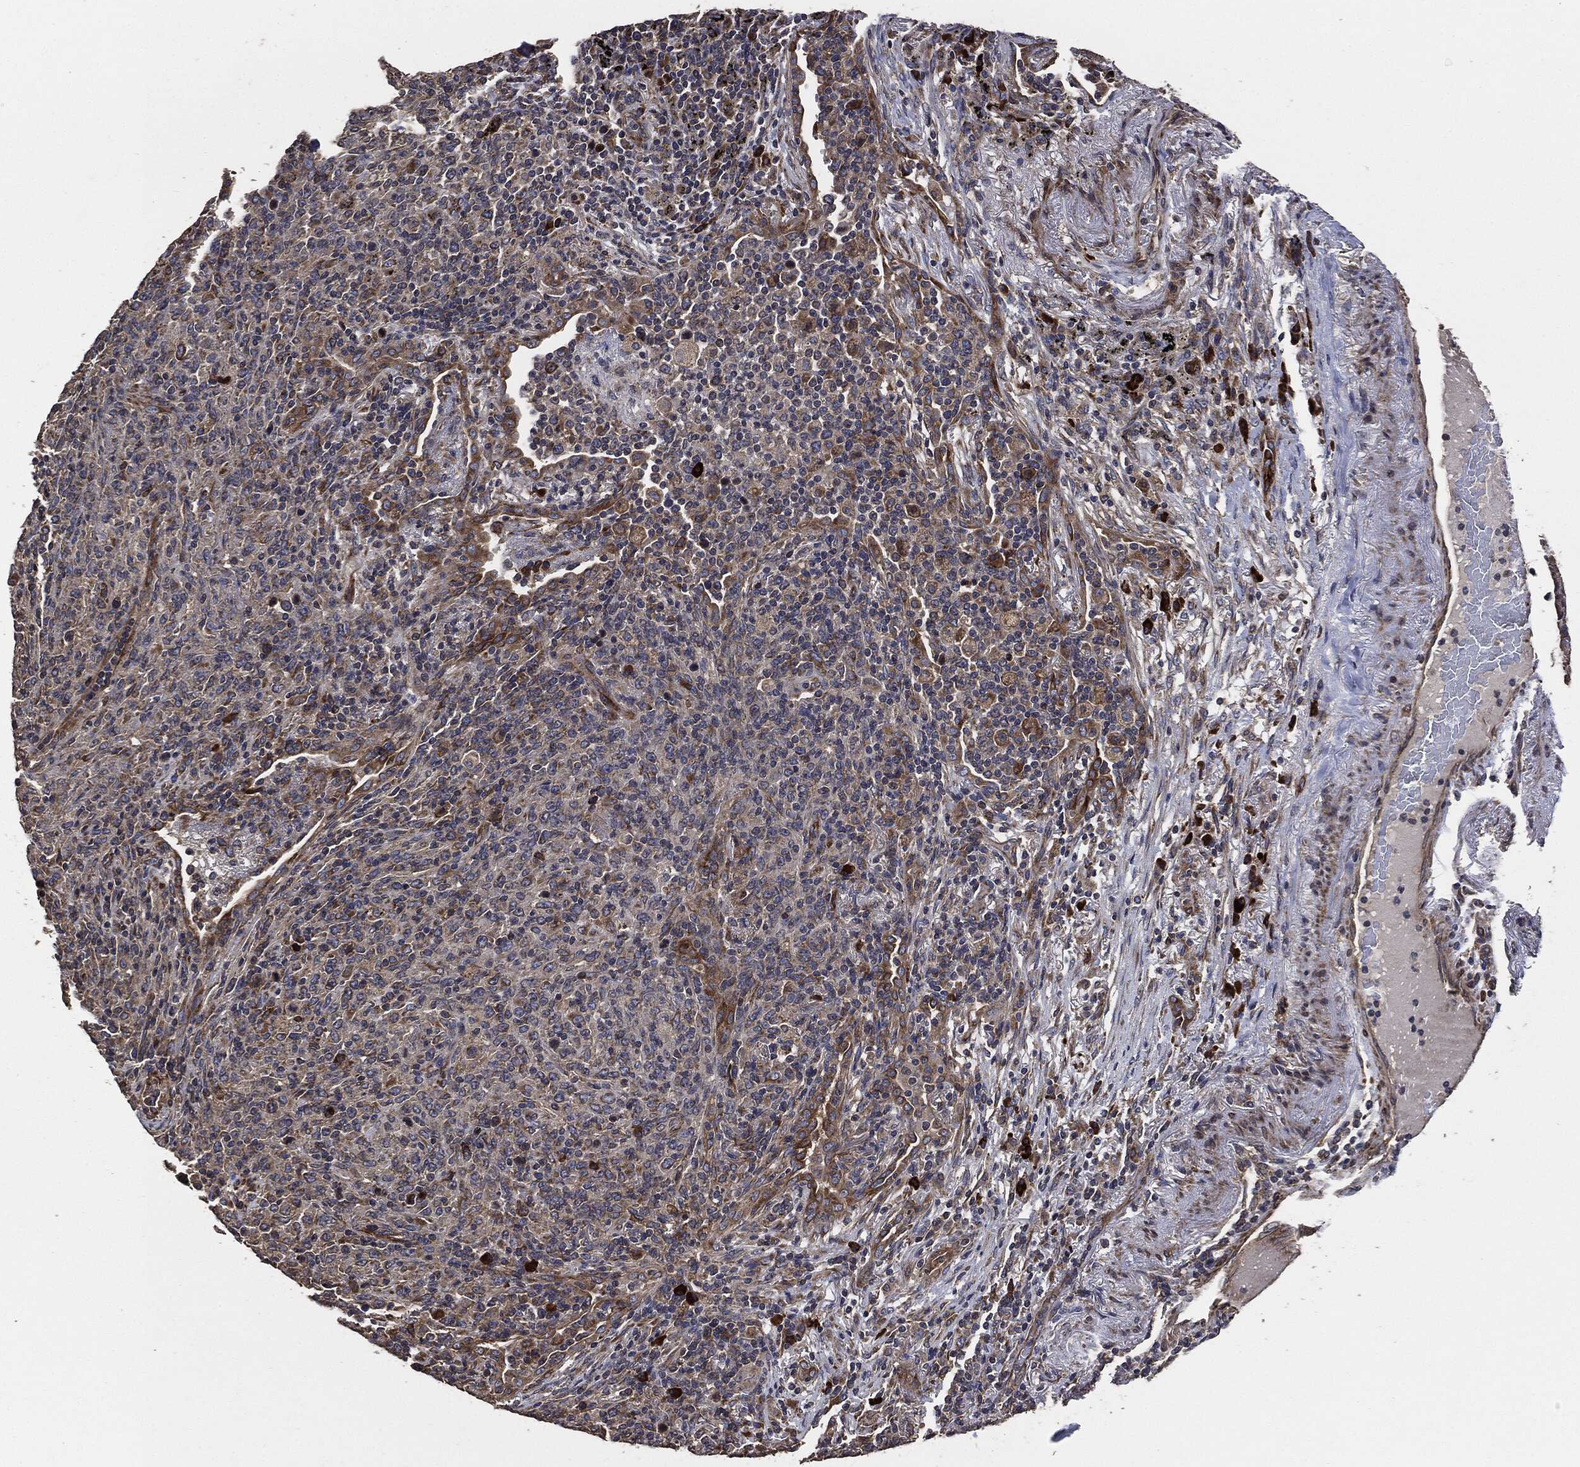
{"staining": {"intensity": "strong", "quantity": "<25%", "location": "cytoplasmic/membranous"}, "tissue": "lymphoma", "cell_type": "Tumor cells", "image_type": "cancer", "snomed": [{"axis": "morphology", "description": "Malignant lymphoma, non-Hodgkin's type, High grade"}, {"axis": "topography", "description": "Lung"}], "caption": "Protein expression analysis of human lymphoma reveals strong cytoplasmic/membranous positivity in approximately <25% of tumor cells. (Stains: DAB (3,3'-diaminobenzidine) in brown, nuclei in blue, Microscopy: brightfield microscopy at high magnification).", "gene": "STK3", "patient": {"sex": "male", "age": 79}}